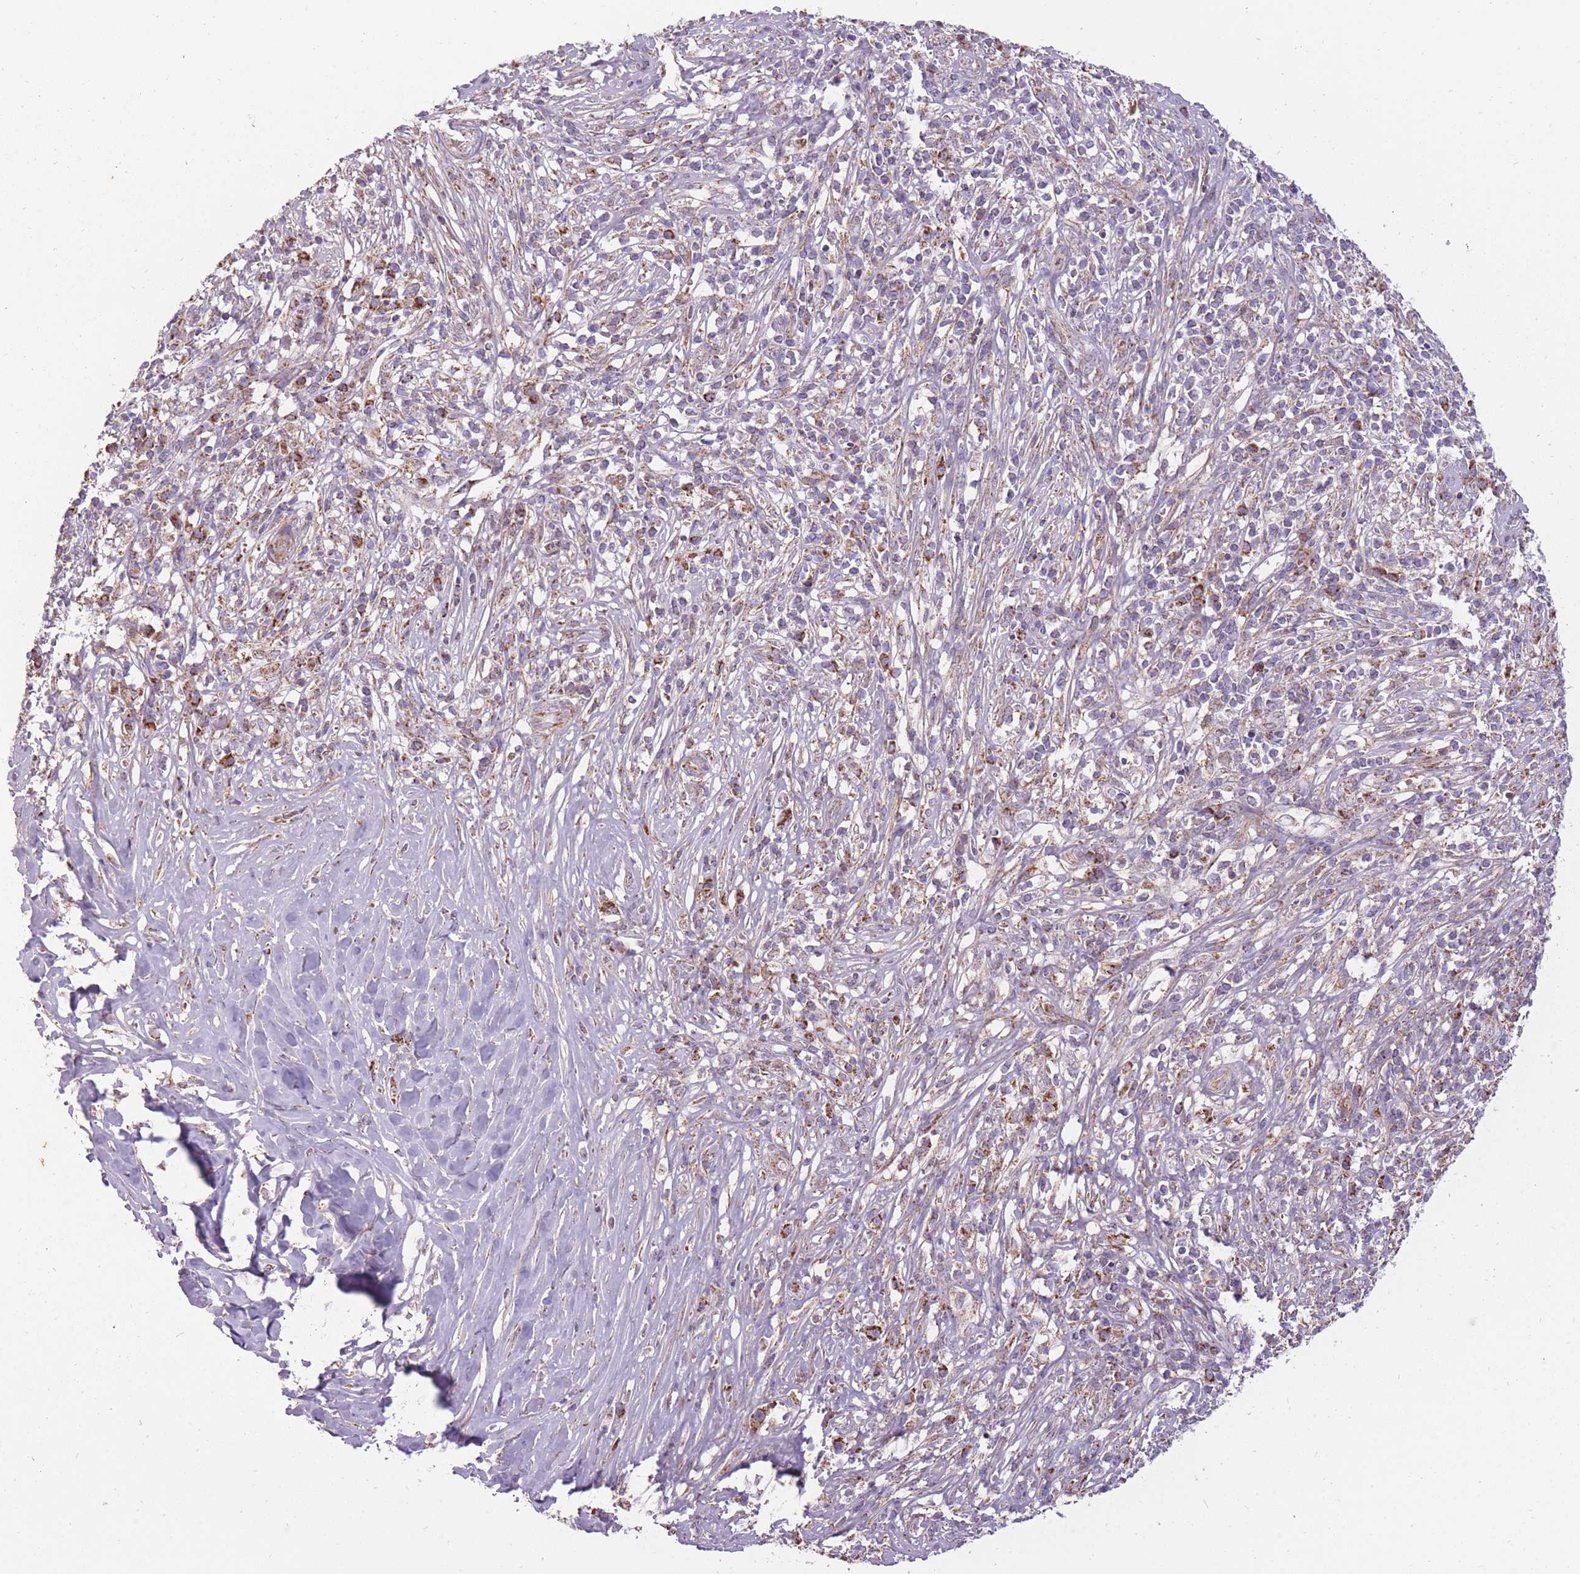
{"staining": {"intensity": "moderate", "quantity": "<25%", "location": "cytoplasmic/membranous"}, "tissue": "melanoma", "cell_type": "Tumor cells", "image_type": "cancer", "snomed": [{"axis": "morphology", "description": "Malignant melanoma, NOS"}, {"axis": "topography", "description": "Skin"}], "caption": "IHC photomicrograph of melanoma stained for a protein (brown), which displays low levels of moderate cytoplasmic/membranous expression in about <25% of tumor cells.", "gene": "LIN7C", "patient": {"sex": "male", "age": 66}}